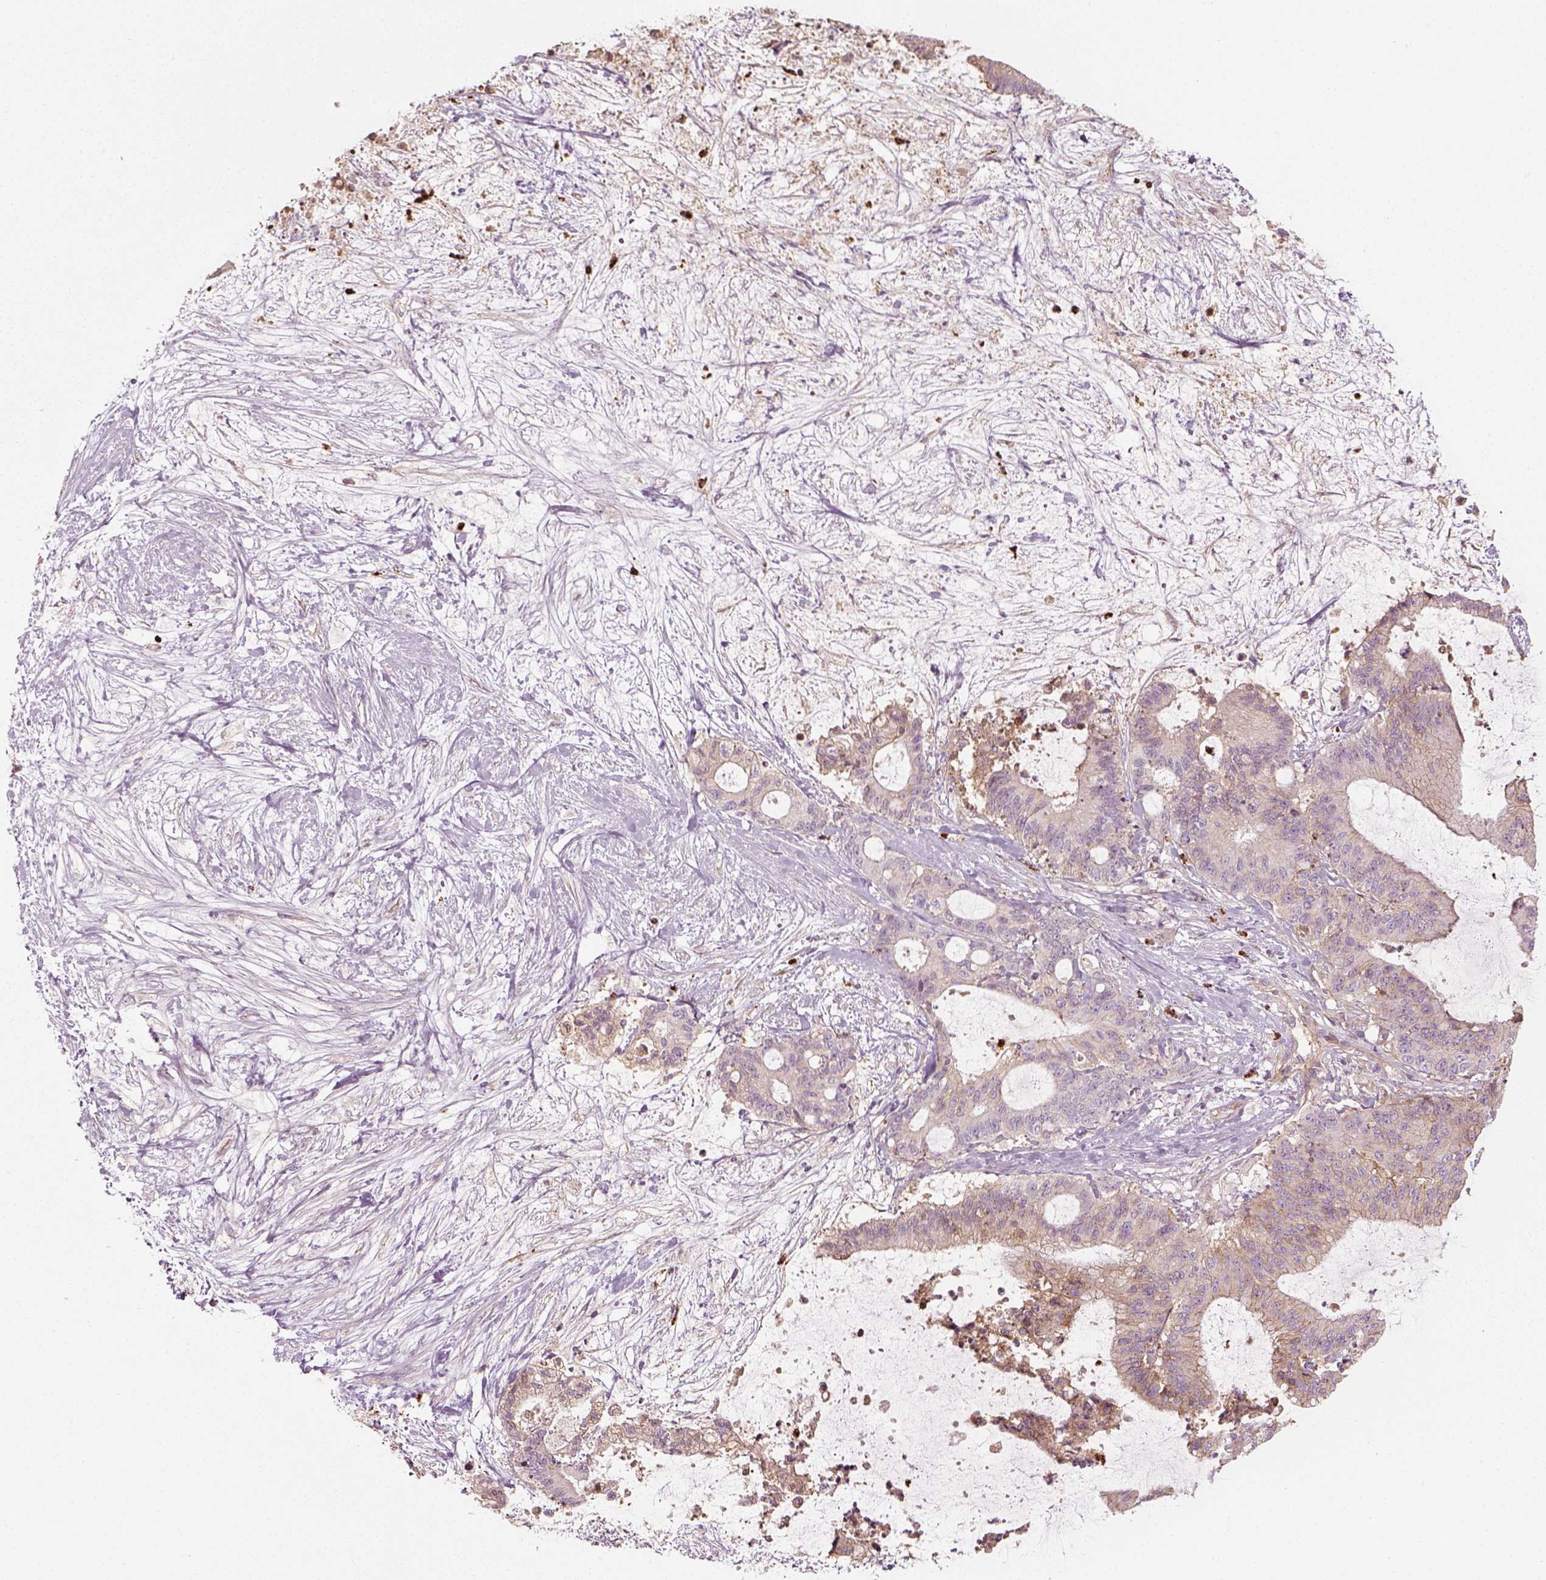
{"staining": {"intensity": "weak", "quantity": "<25%", "location": "cytoplasmic/membranous"}, "tissue": "liver cancer", "cell_type": "Tumor cells", "image_type": "cancer", "snomed": [{"axis": "morphology", "description": "Cholangiocarcinoma"}, {"axis": "topography", "description": "Liver"}], "caption": "Cholangiocarcinoma (liver) stained for a protein using IHC exhibits no expression tumor cells.", "gene": "NPTN", "patient": {"sex": "female", "age": 73}}